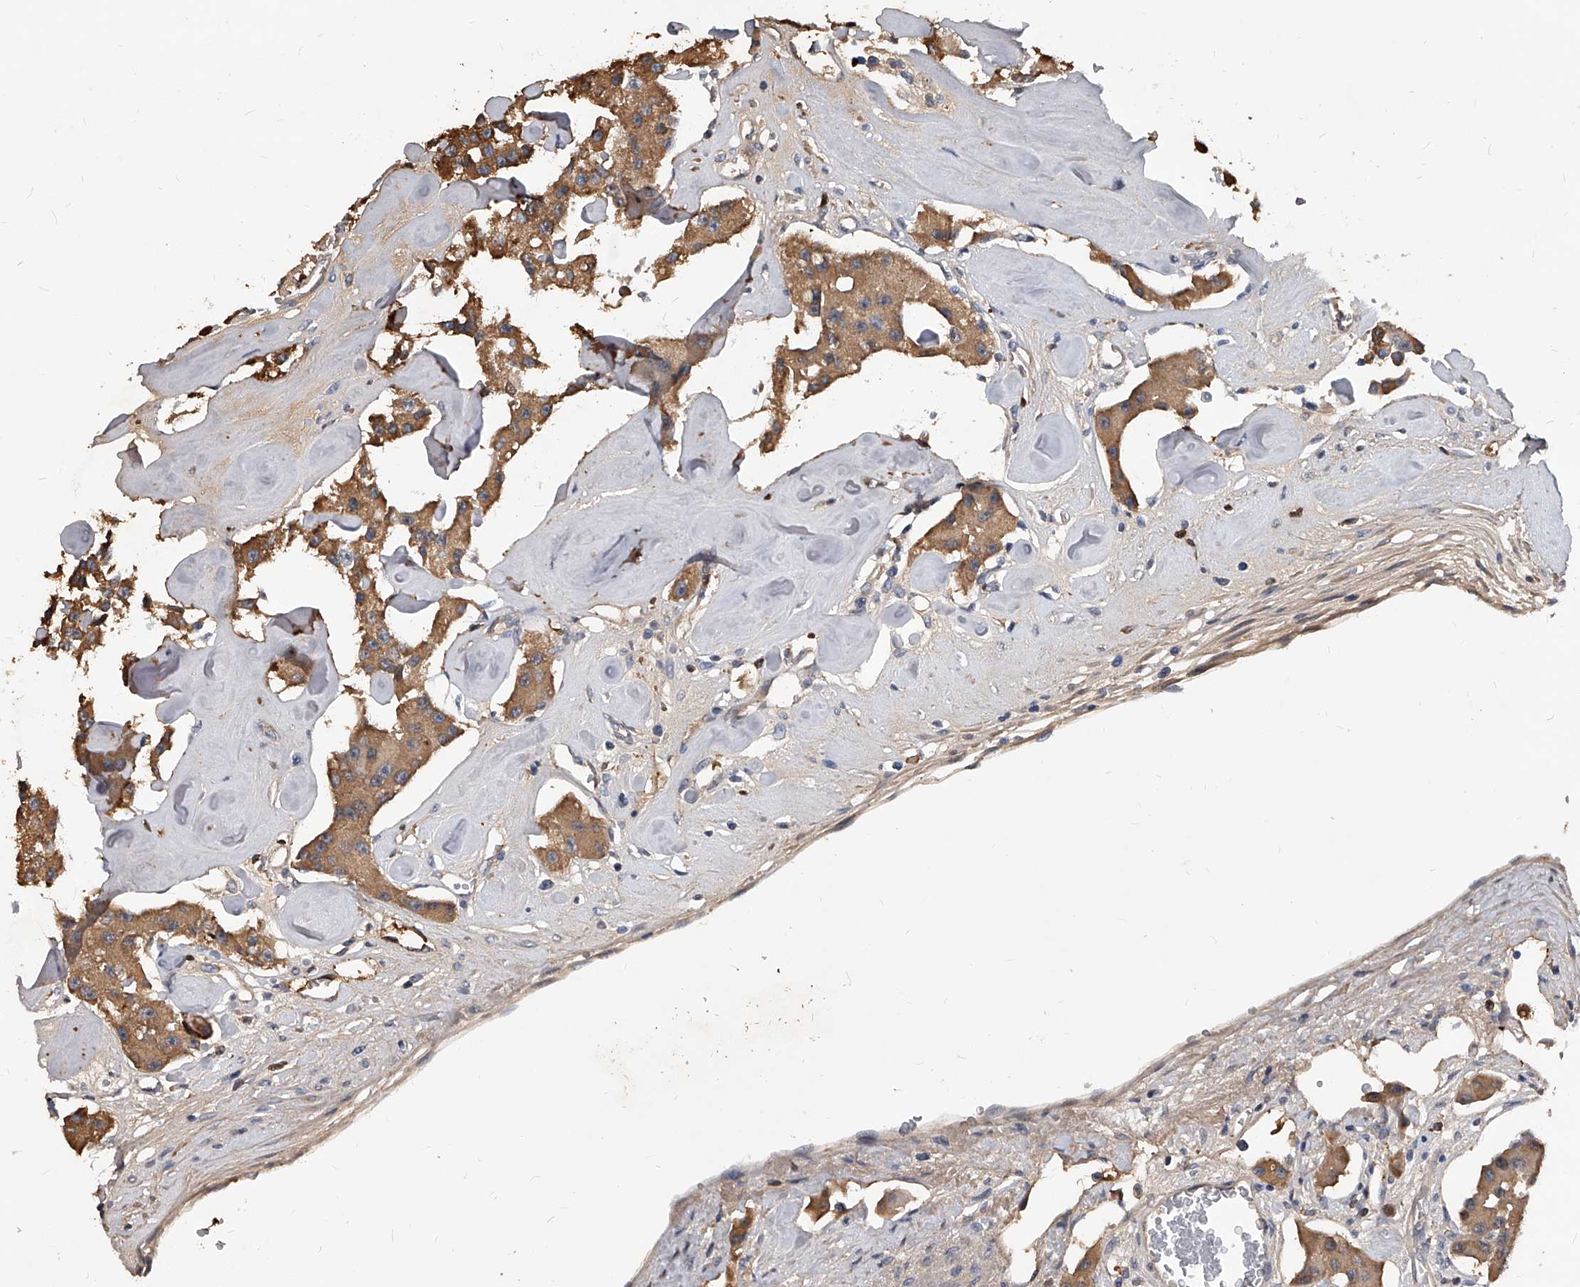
{"staining": {"intensity": "moderate", "quantity": ">75%", "location": "cytoplasmic/membranous"}, "tissue": "carcinoid", "cell_type": "Tumor cells", "image_type": "cancer", "snomed": [{"axis": "morphology", "description": "Carcinoid, malignant, NOS"}, {"axis": "topography", "description": "Pancreas"}], "caption": "An immunohistochemistry photomicrograph of tumor tissue is shown. Protein staining in brown labels moderate cytoplasmic/membranous positivity in carcinoid within tumor cells.", "gene": "ZNF25", "patient": {"sex": "male", "age": 41}}